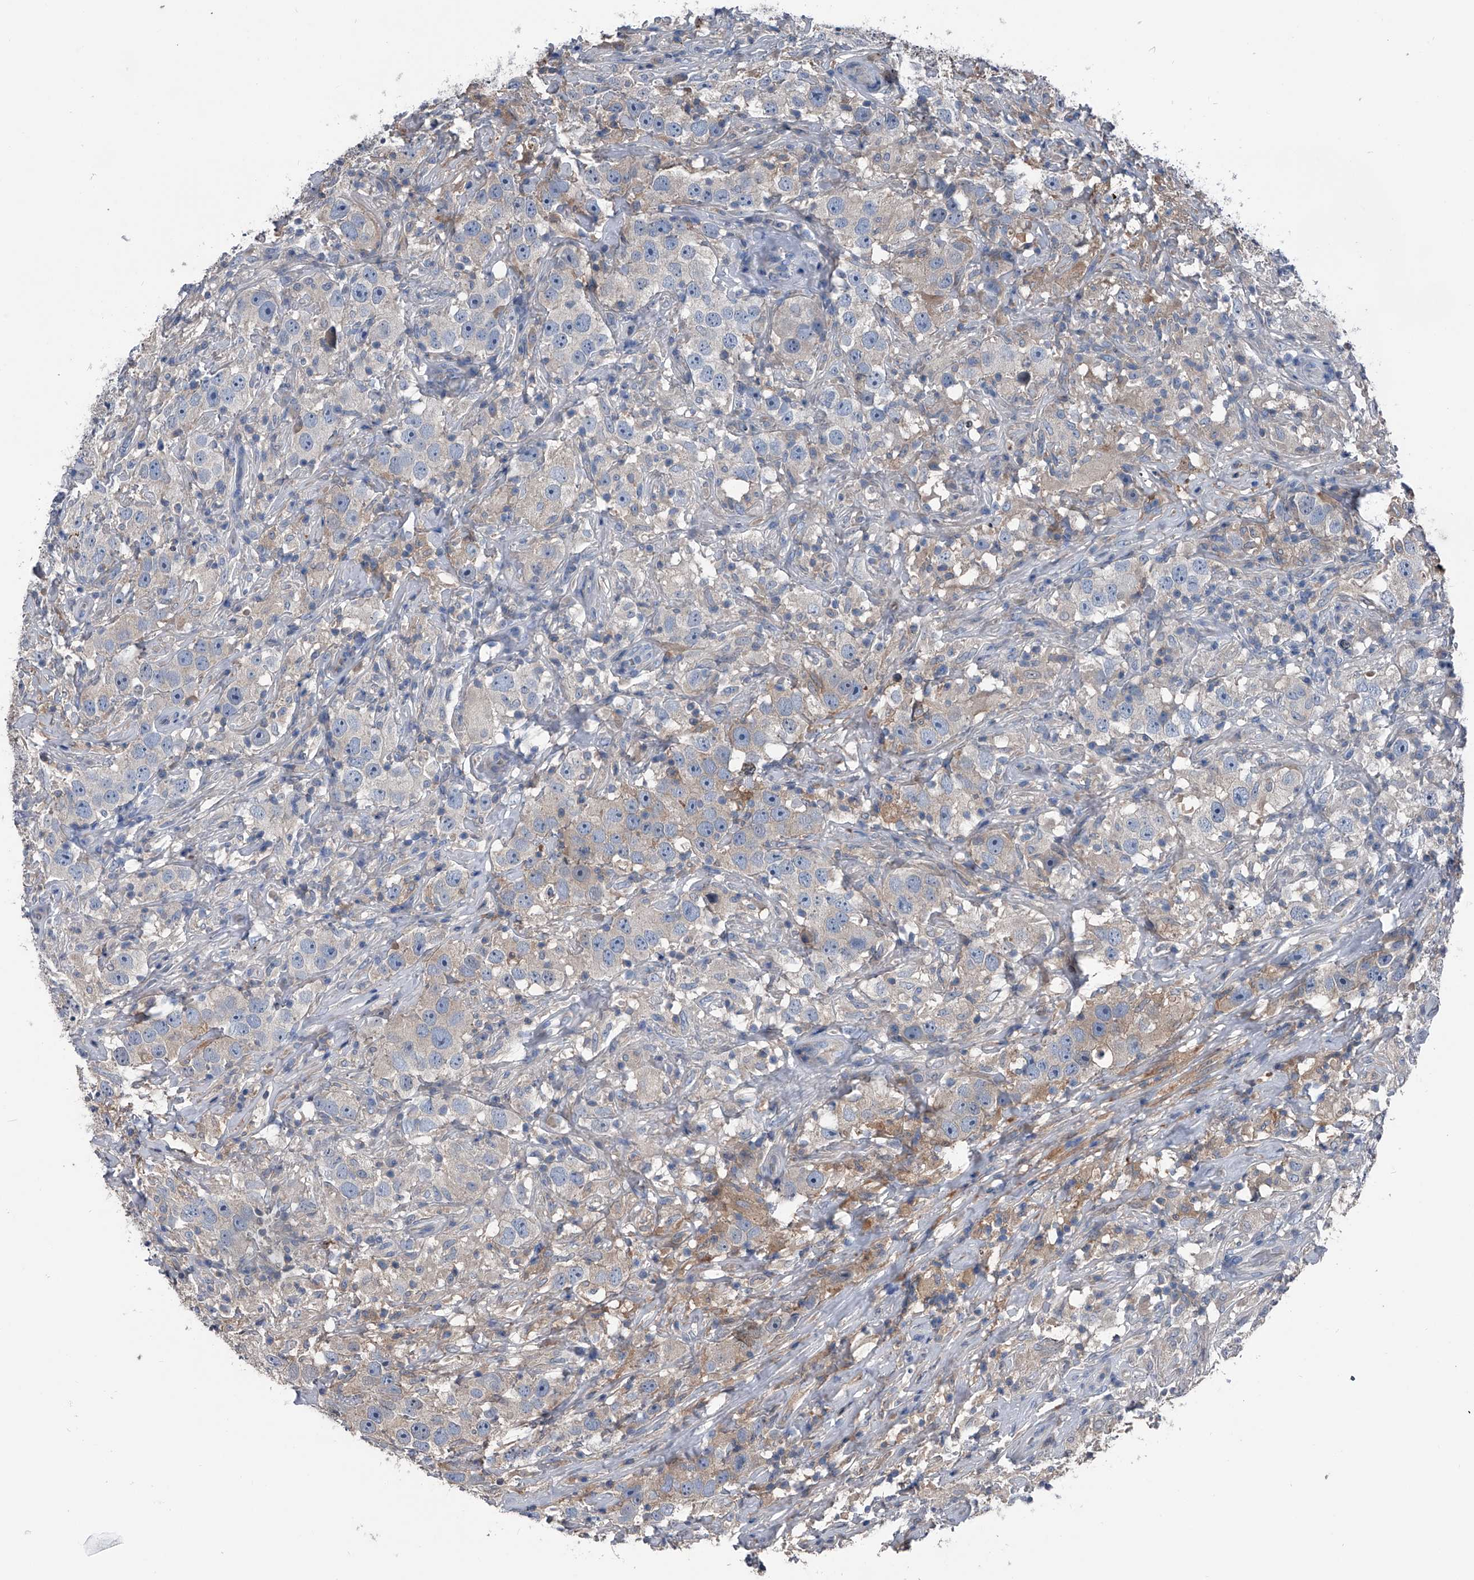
{"staining": {"intensity": "negative", "quantity": "none", "location": "none"}, "tissue": "testis cancer", "cell_type": "Tumor cells", "image_type": "cancer", "snomed": [{"axis": "morphology", "description": "Seminoma, NOS"}, {"axis": "topography", "description": "Testis"}], "caption": "IHC of testis cancer shows no expression in tumor cells.", "gene": "KIF13A", "patient": {"sex": "male", "age": 49}}